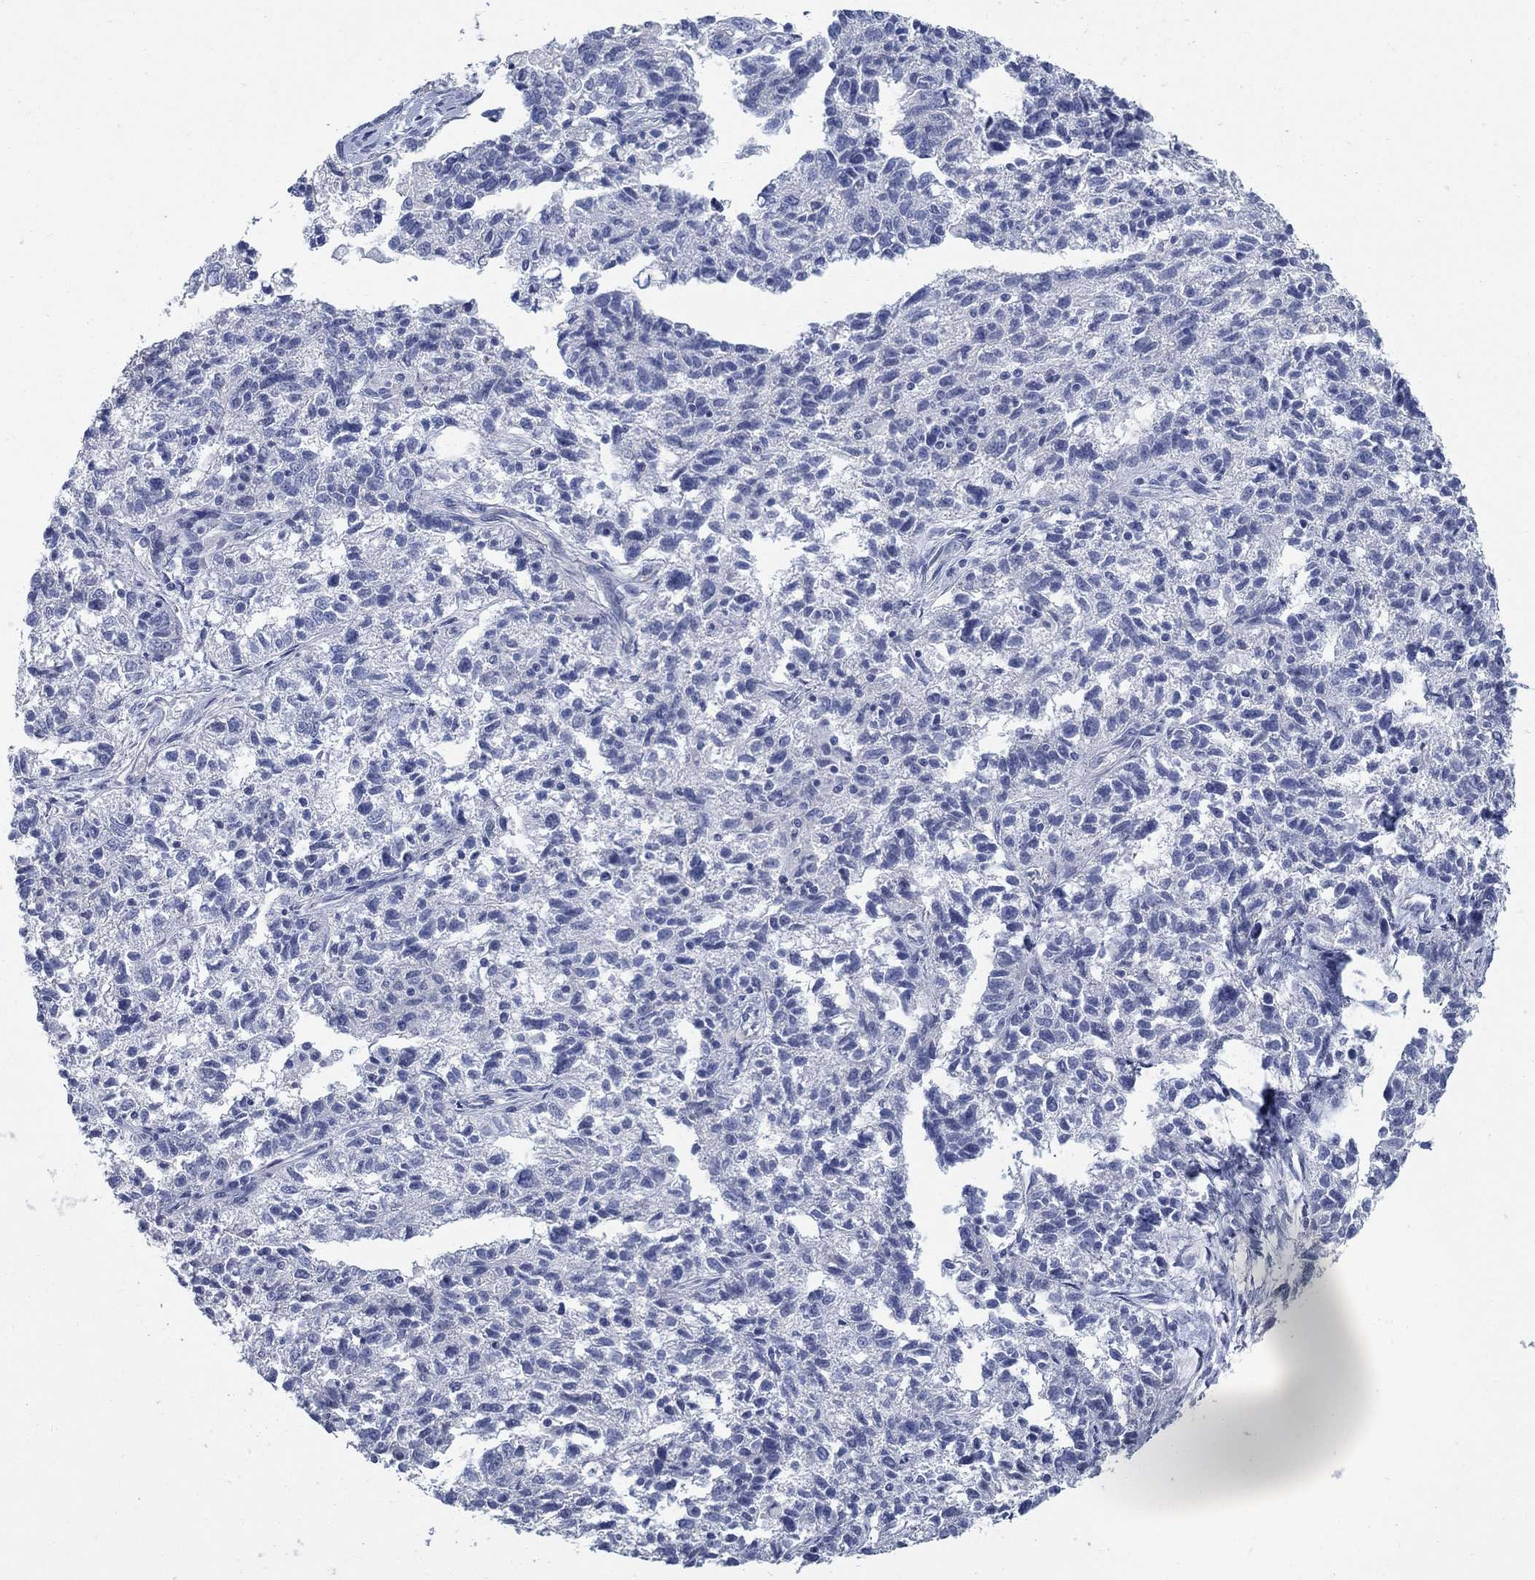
{"staining": {"intensity": "negative", "quantity": "none", "location": "none"}, "tissue": "ovarian cancer", "cell_type": "Tumor cells", "image_type": "cancer", "snomed": [{"axis": "morphology", "description": "Cystadenocarcinoma, serous, NOS"}, {"axis": "topography", "description": "Ovary"}], "caption": "This is a photomicrograph of IHC staining of ovarian cancer (serous cystadenocarcinoma), which shows no positivity in tumor cells. The staining was performed using DAB to visualize the protein expression in brown, while the nuclei were stained in blue with hematoxylin (Magnification: 20x).", "gene": "DNER", "patient": {"sex": "female", "age": 71}}